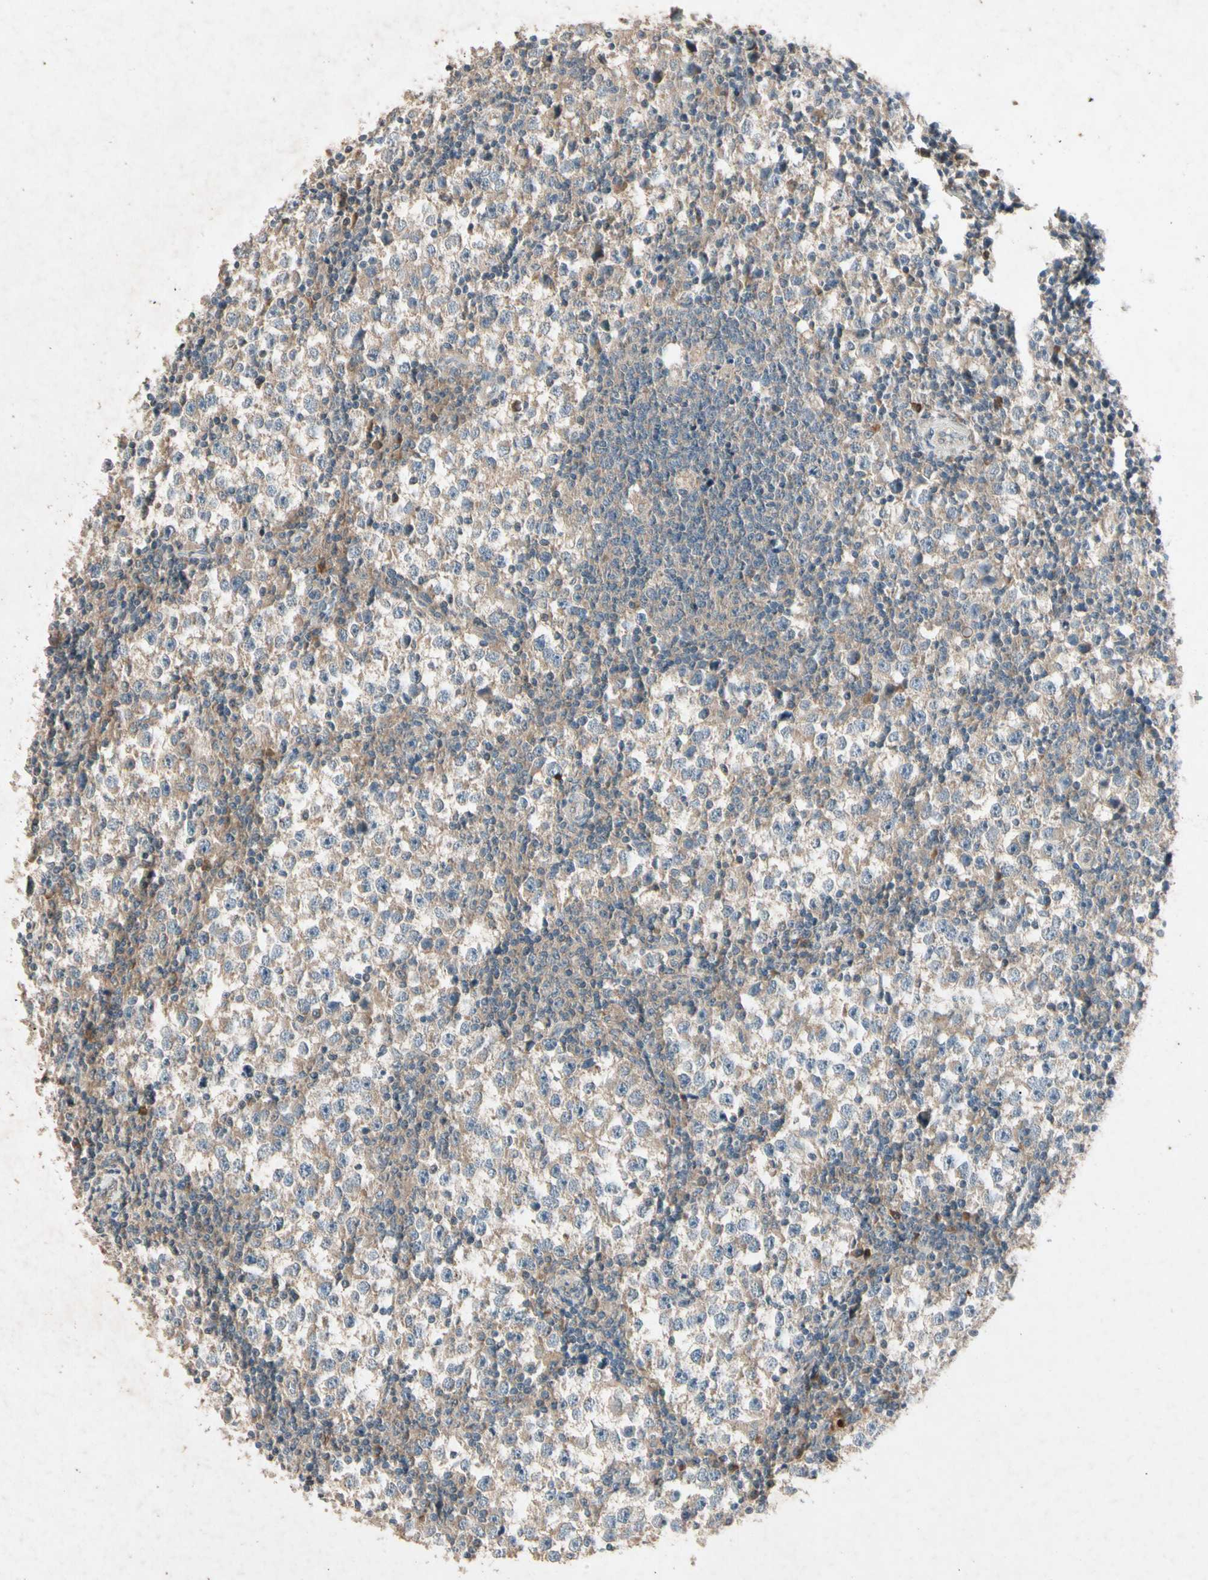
{"staining": {"intensity": "weak", "quantity": ">75%", "location": "cytoplasmic/membranous"}, "tissue": "testis cancer", "cell_type": "Tumor cells", "image_type": "cancer", "snomed": [{"axis": "morphology", "description": "Seminoma, NOS"}, {"axis": "topography", "description": "Testis"}], "caption": "Immunohistochemical staining of seminoma (testis) exhibits low levels of weak cytoplasmic/membranous protein positivity in approximately >75% of tumor cells.", "gene": "GPLD1", "patient": {"sex": "male", "age": 65}}